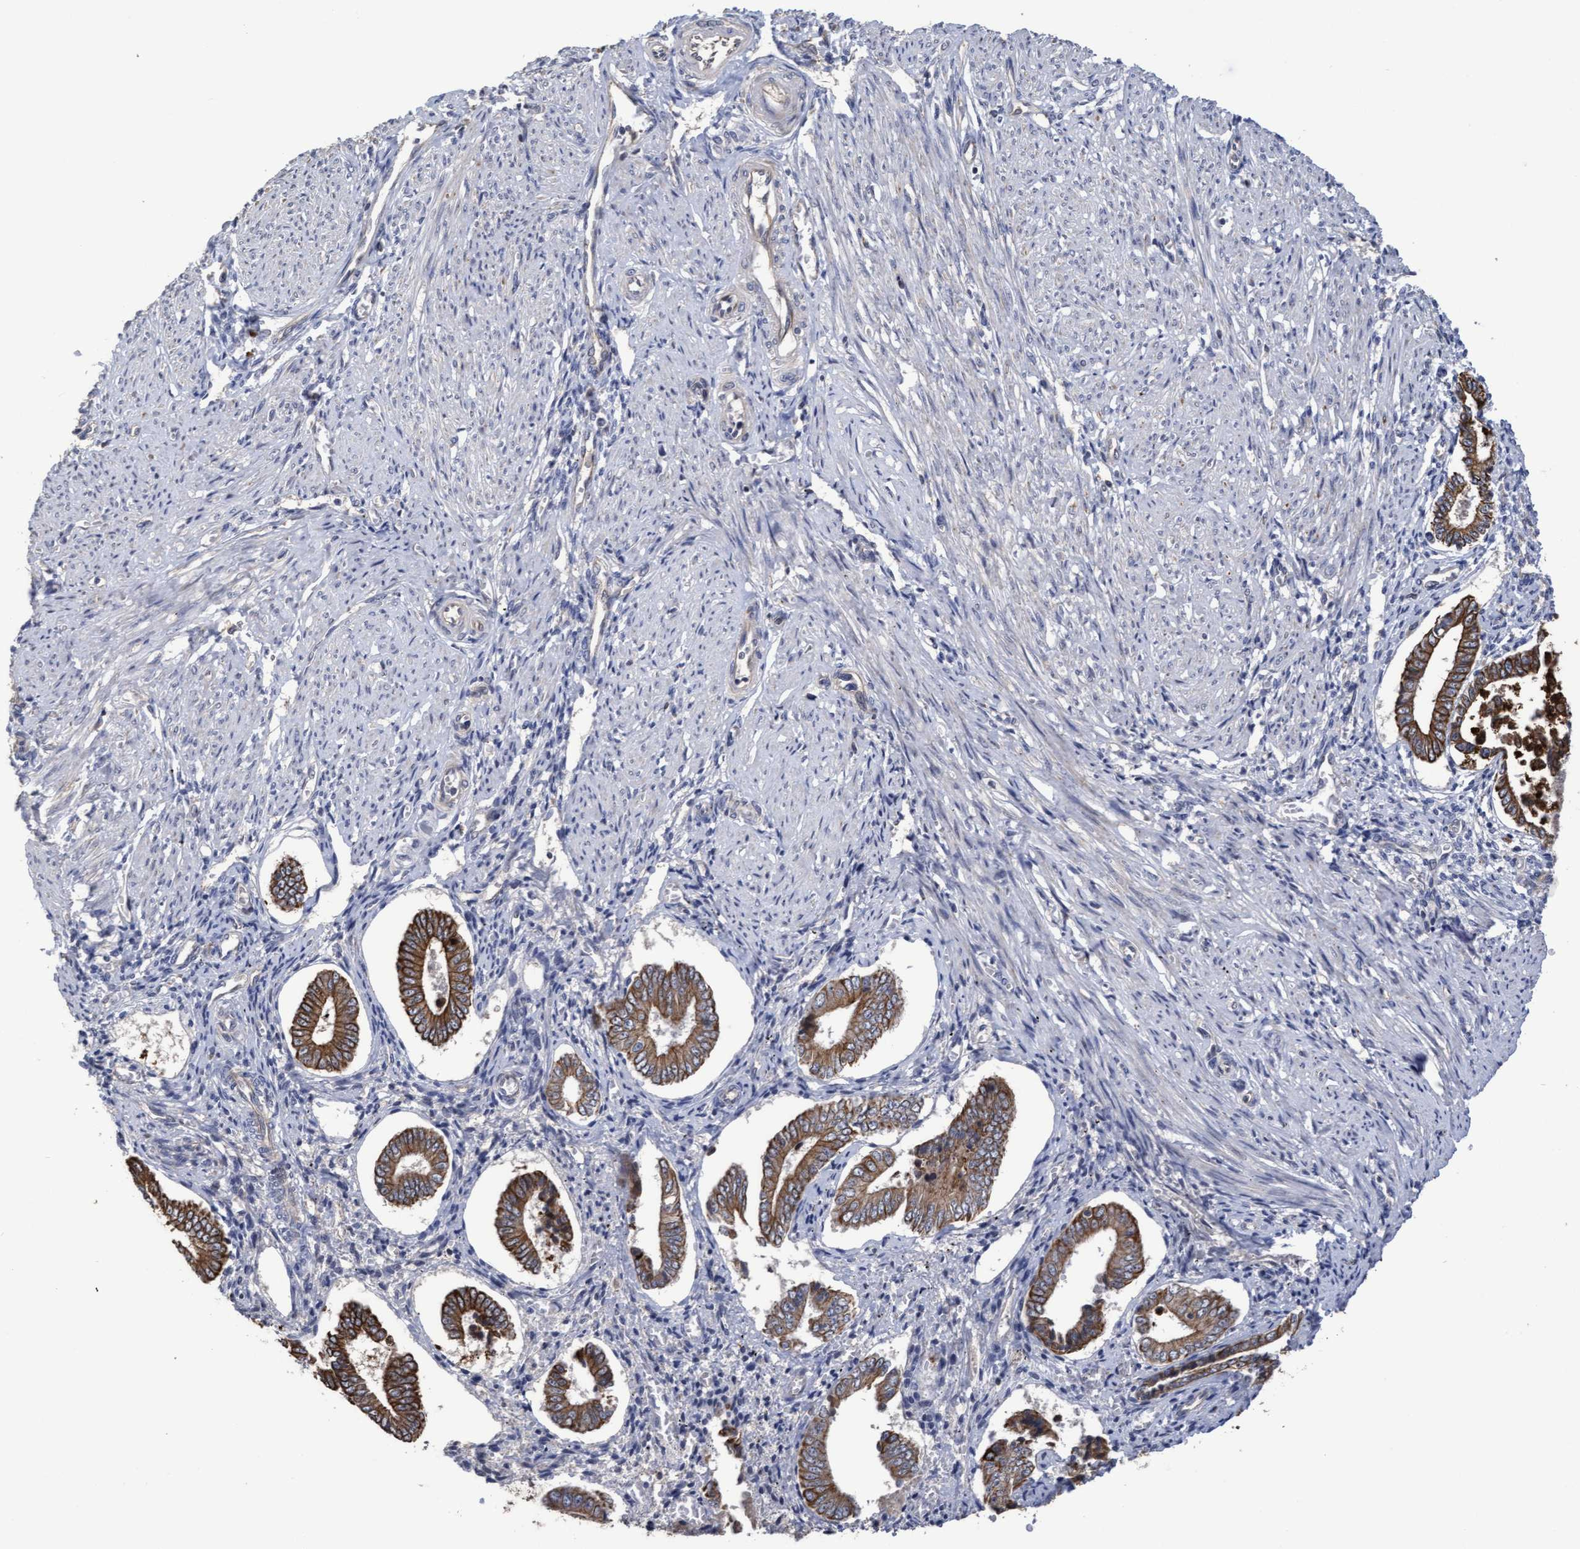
{"staining": {"intensity": "weak", "quantity": "<25%", "location": "cytoplasmic/membranous"}, "tissue": "endometrium", "cell_type": "Cells in endometrial stroma", "image_type": "normal", "snomed": [{"axis": "morphology", "description": "Normal tissue, NOS"}, {"axis": "topography", "description": "Endometrium"}], "caption": "Human endometrium stained for a protein using immunohistochemistry (IHC) exhibits no staining in cells in endometrial stroma.", "gene": "KRT24", "patient": {"sex": "female", "age": 42}}